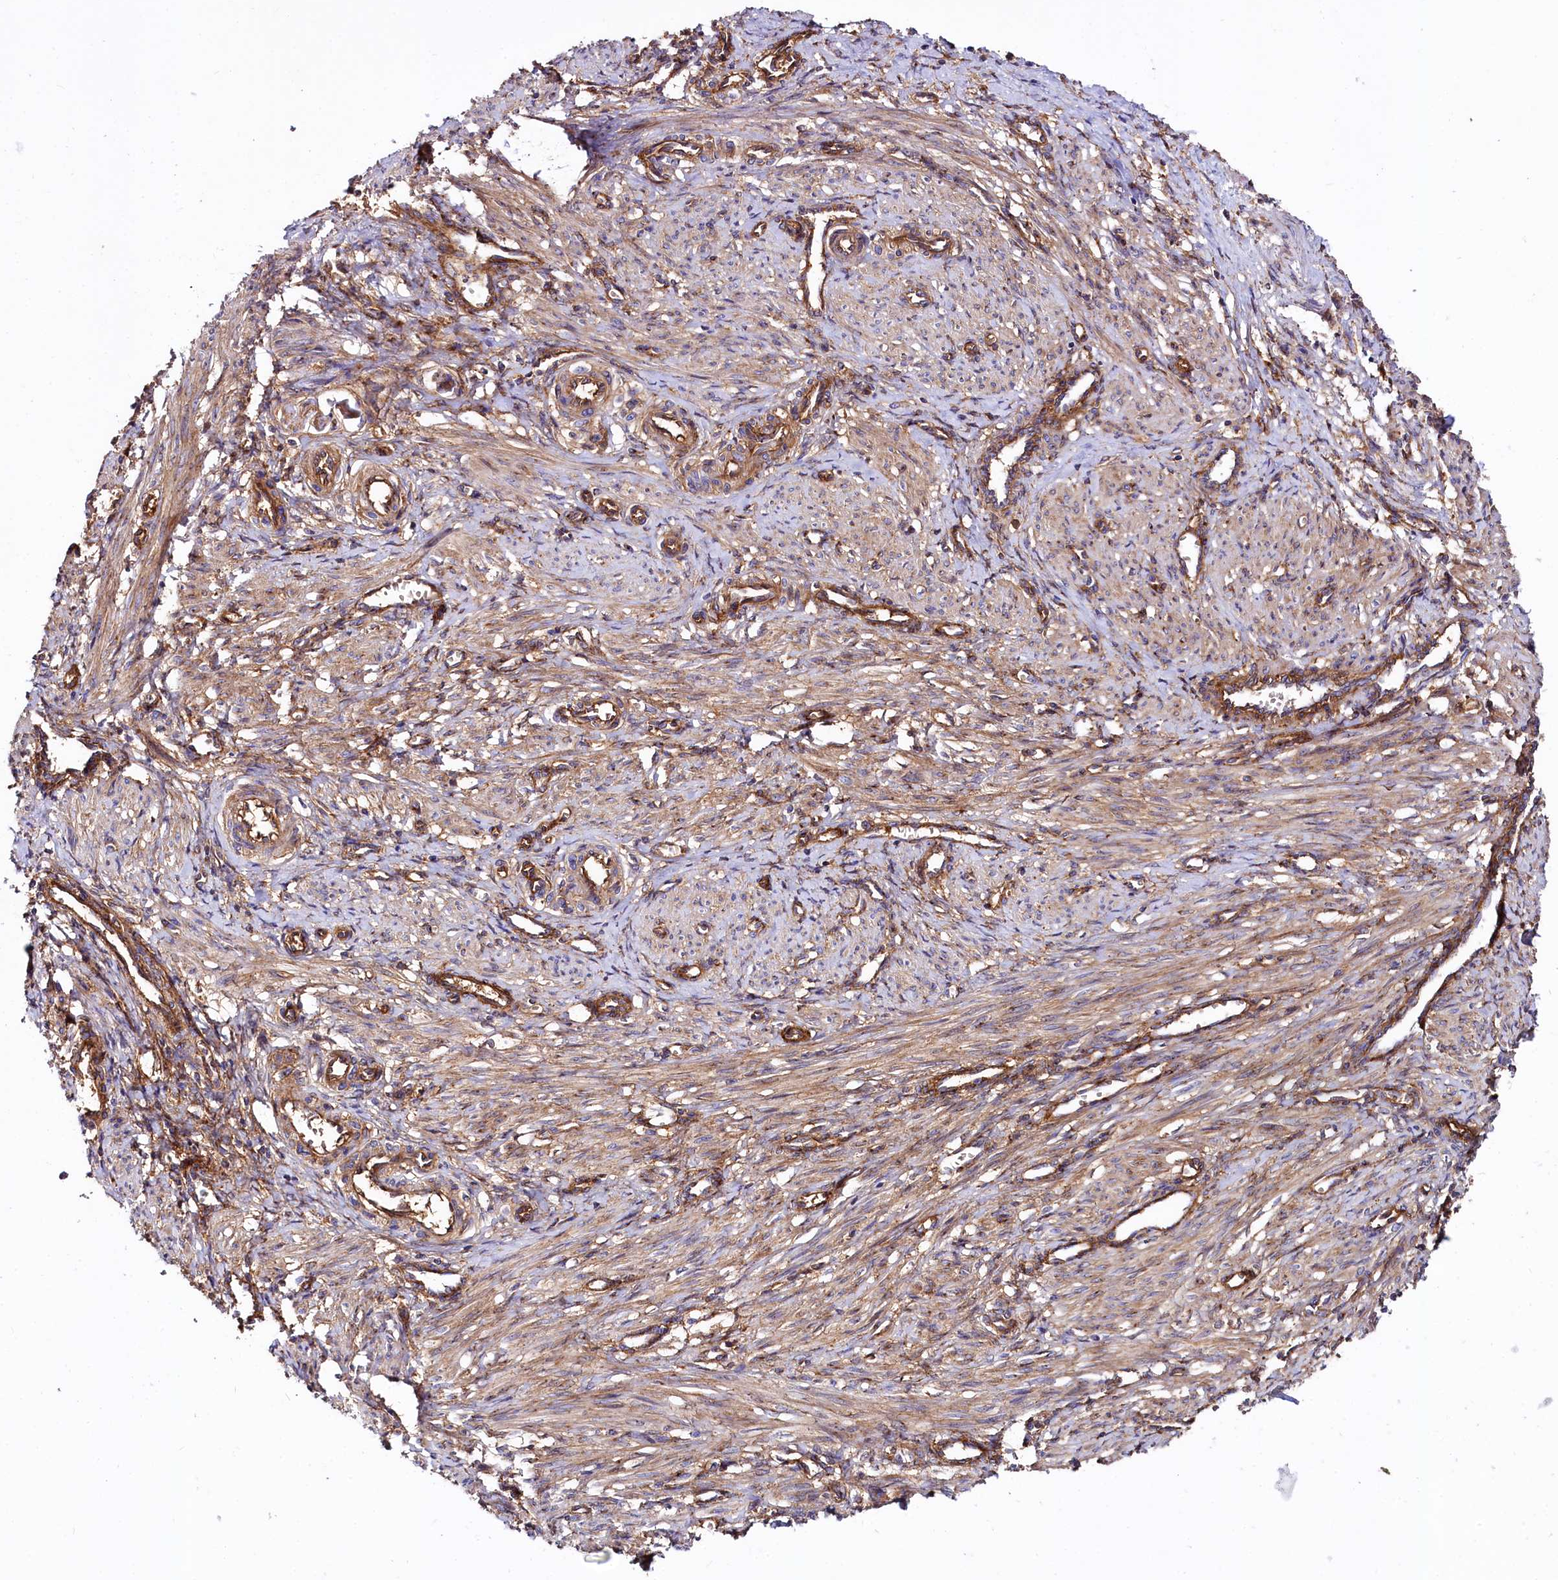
{"staining": {"intensity": "moderate", "quantity": ">75%", "location": "cytoplasmic/membranous"}, "tissue": "smooth muscle", "cell_type": "Smooth muscle cells", "image_type": "normal", "snomed": [{"axis": "morphology", "description": "Normal tissue, NOS"}, {"axis": "topography", "description": "Endometrium"}], "caption": "Immunohistochemical staining of normal human smooth muscle exhibits moderate cytoplasmic/membranous protein expression in about >75% of smooth muscle cells. The protein of interest is shown in brown color, while the nuclei are stained blue.", "gene": "ANO6", "patient": {"sex": "female", "age": 33}}